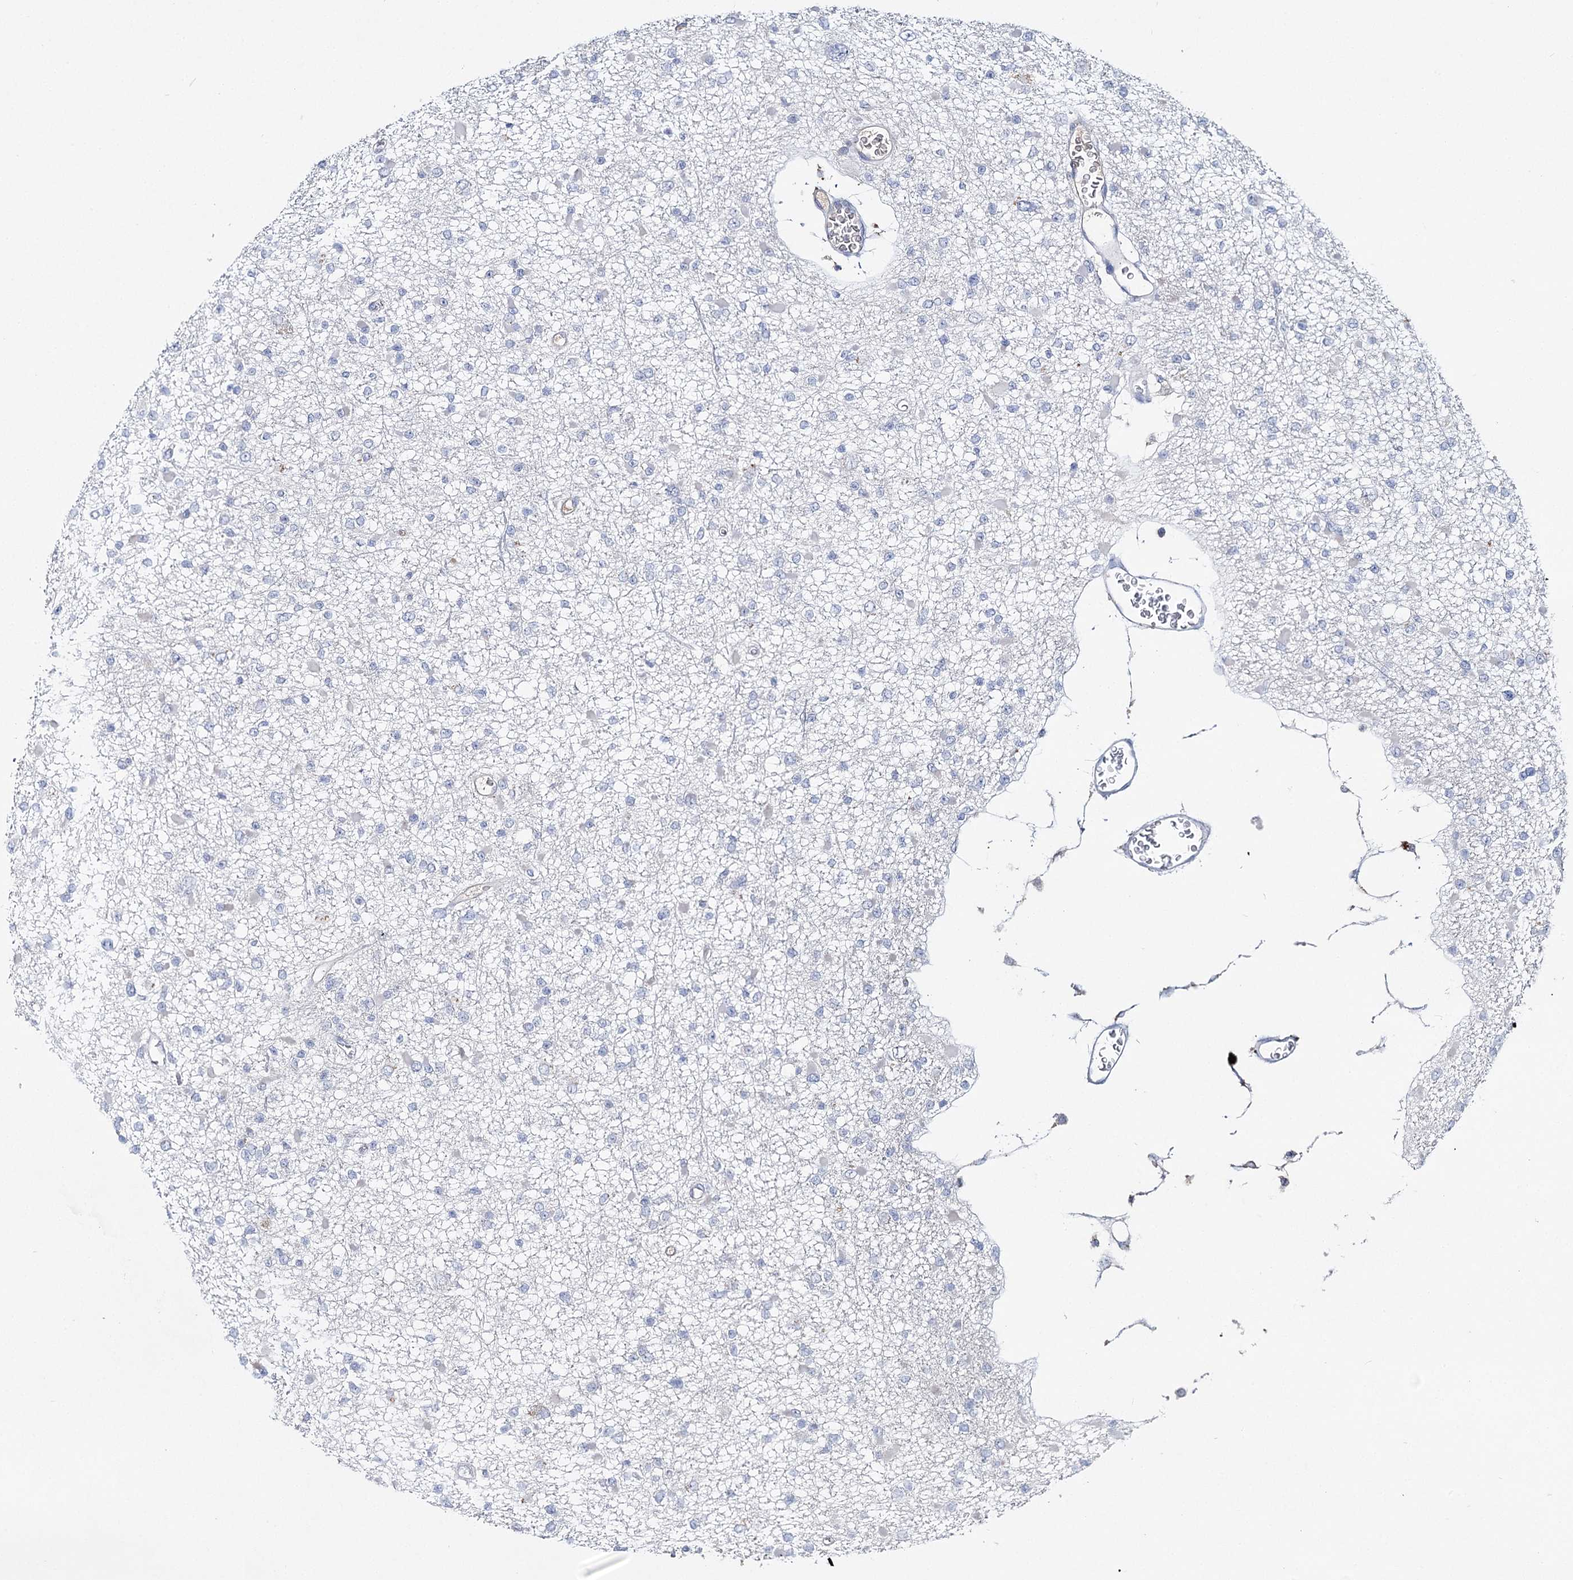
{"staining": {"intensity": "negative", "quantity": "none", "location": "none"}, "tissue": "glioma", "cell_type": "Tumor cells", "image_type": "cancer", "snomed": [{"axis": "morphology", "description": "Glioma, malignant, Low grade"}, {"axis": "topography", "description": "Brain"}], "caption": "Image shows no protein expression in tumor cells of malignant glioma (low-grade) tissue.", "gene": "IL1RAP", "patient": {"sex": "female", "age": 22}}